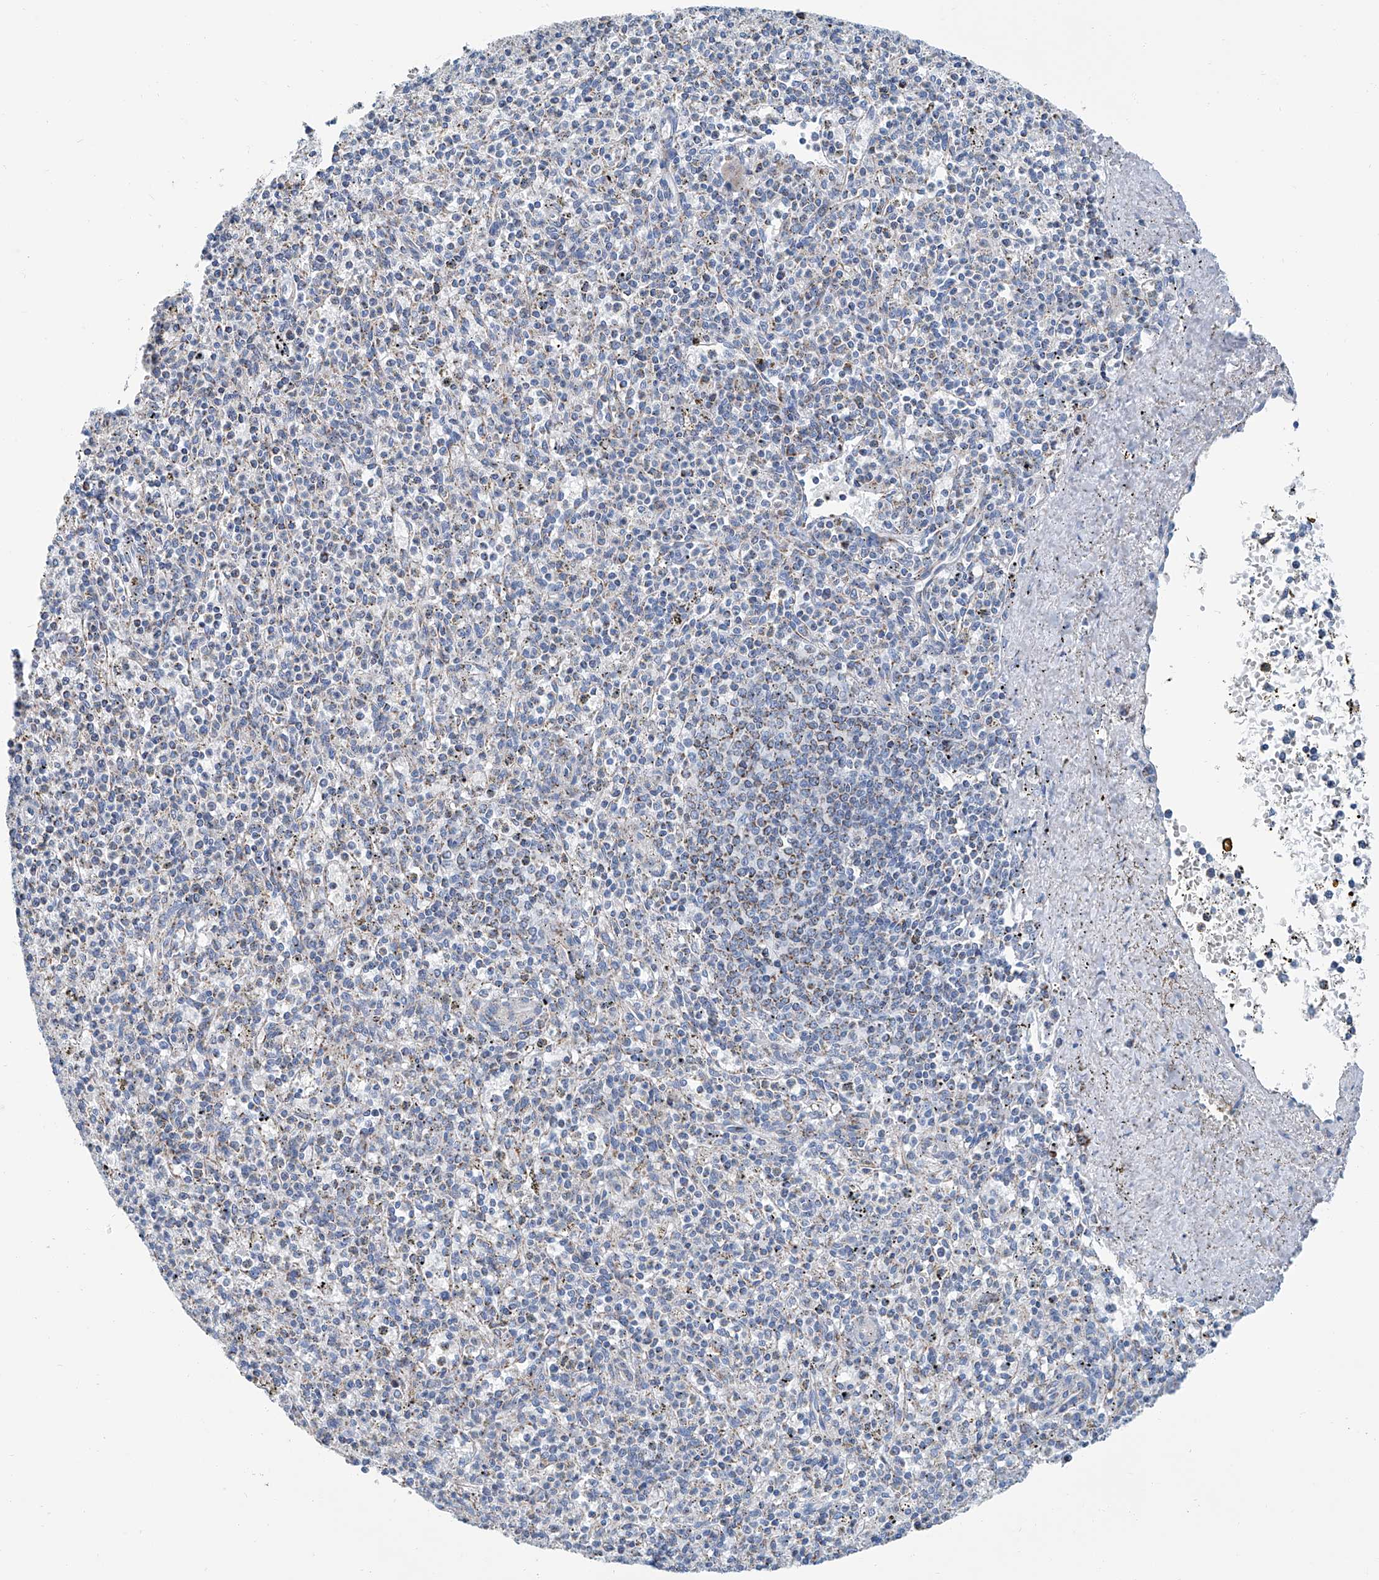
{"staining": {"intensity": "negative", "quantity": "none", "location": "none"}, "tissue": "spleen", "cell_type": "Cells in red pulp", "image_type": "normal", "snomed": [{"axis": "morphology", "description": "Normal tissue, NOS"}, {"axis": "topography", "description": "Spleen"}], "caption": "The micrograph exhibits no staining of cells in red pulp in normal spleen.", "gene": "MT", "patient": {"sex": "male", "age": 72}}